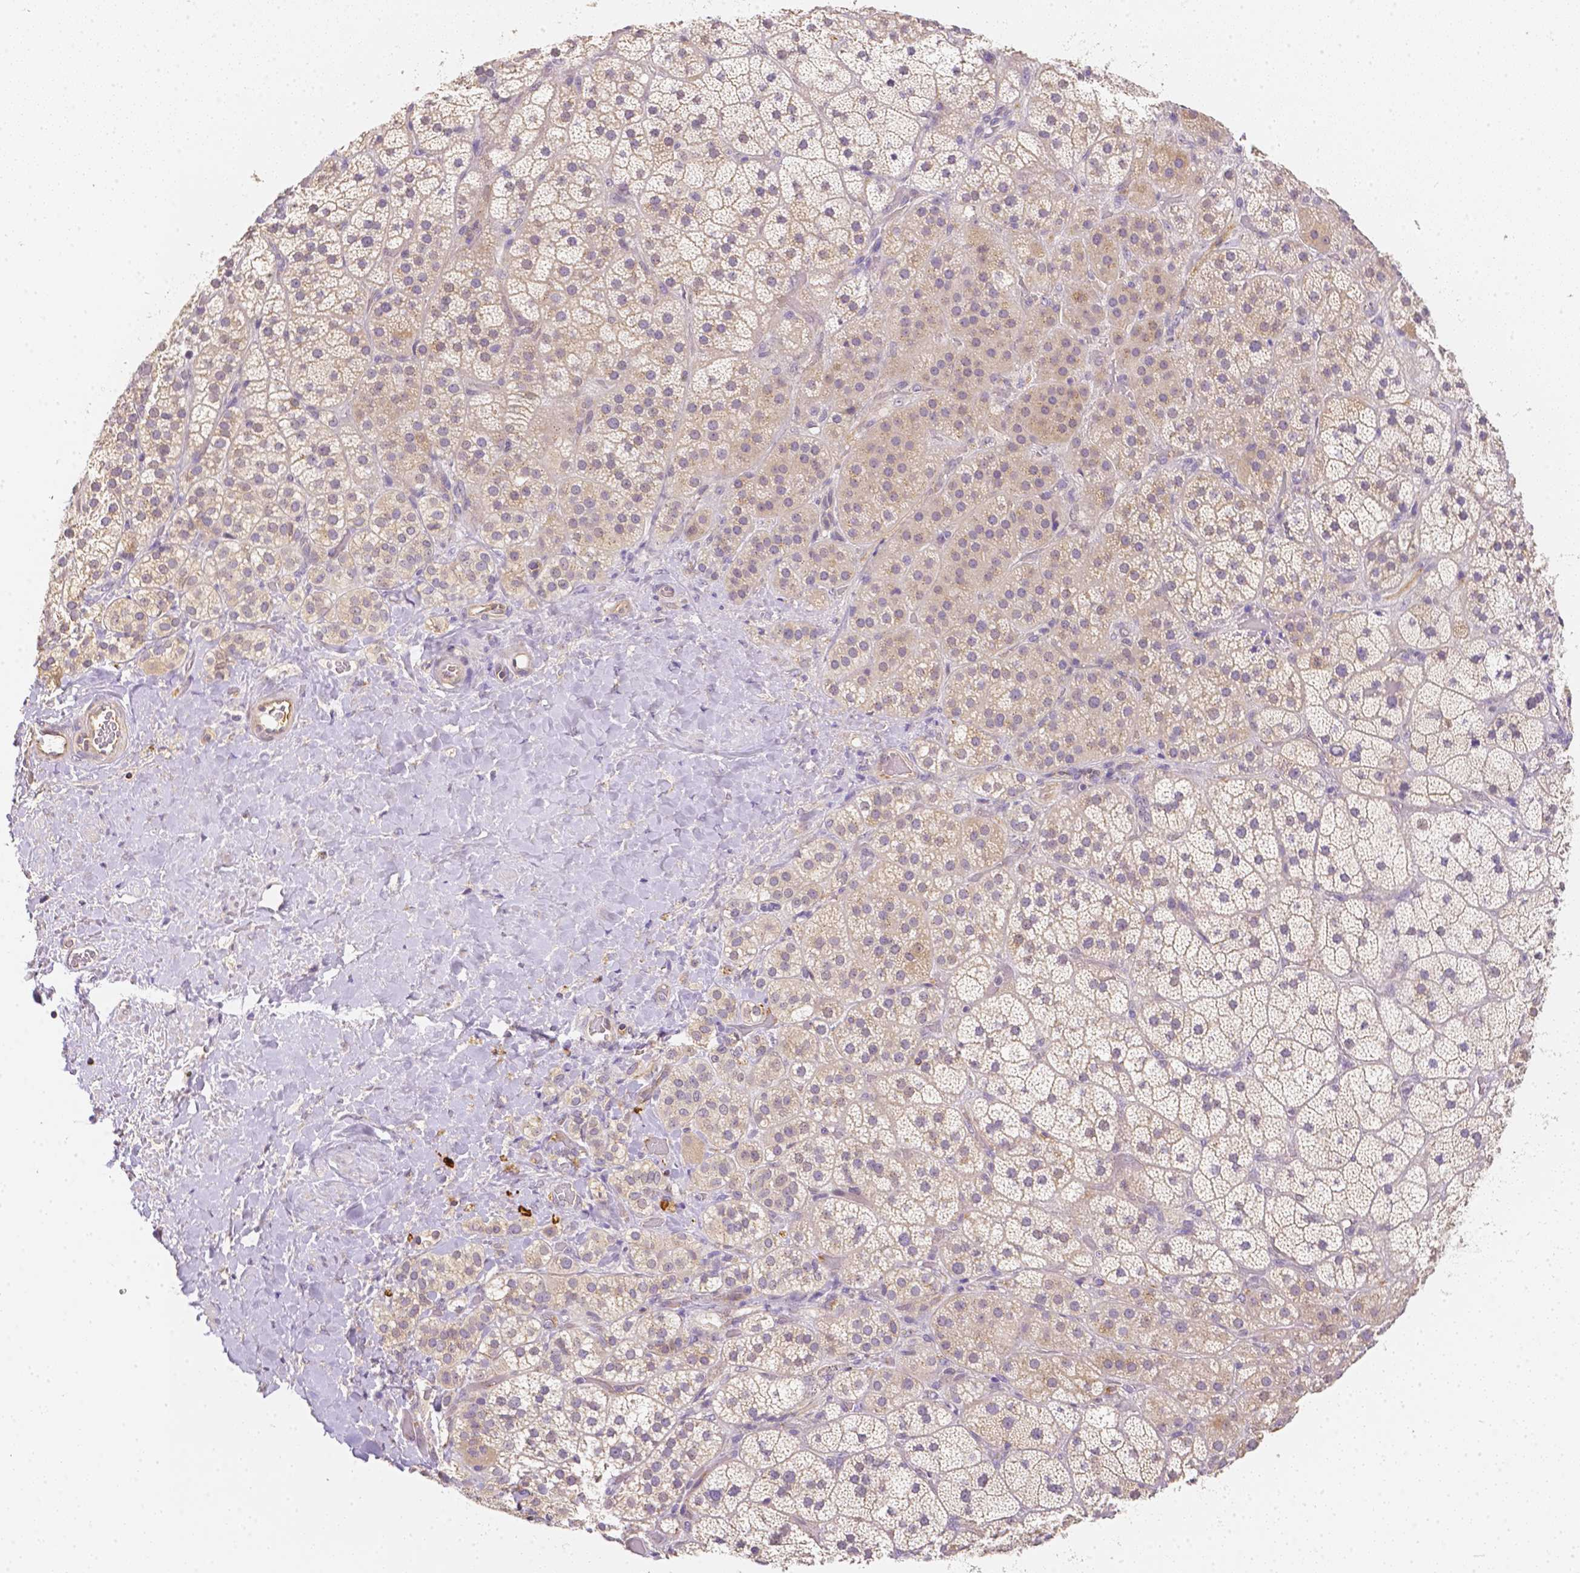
{"staining": {"intensity": "weak", "quantity": "25%-75%", "location": "cytoplasmic/membranous"}, "tissue": "adrenal gland", "cell_type": "Glandular cells", "image_type": "normal", "snomed": [{"axis": "morphology", "description": "Normal tissue, NOS"}, {"axis": "topography", "description": "Adrenal gland"}], "caption": "Human adrenal gland stained for a protein (brown) demonstrates weak cytoplasmic/membranous positive expression in approximately 25%-75% of glandular cells.", "gene": "C10orf67", "patient": {"sex": "male", "age": 57}}